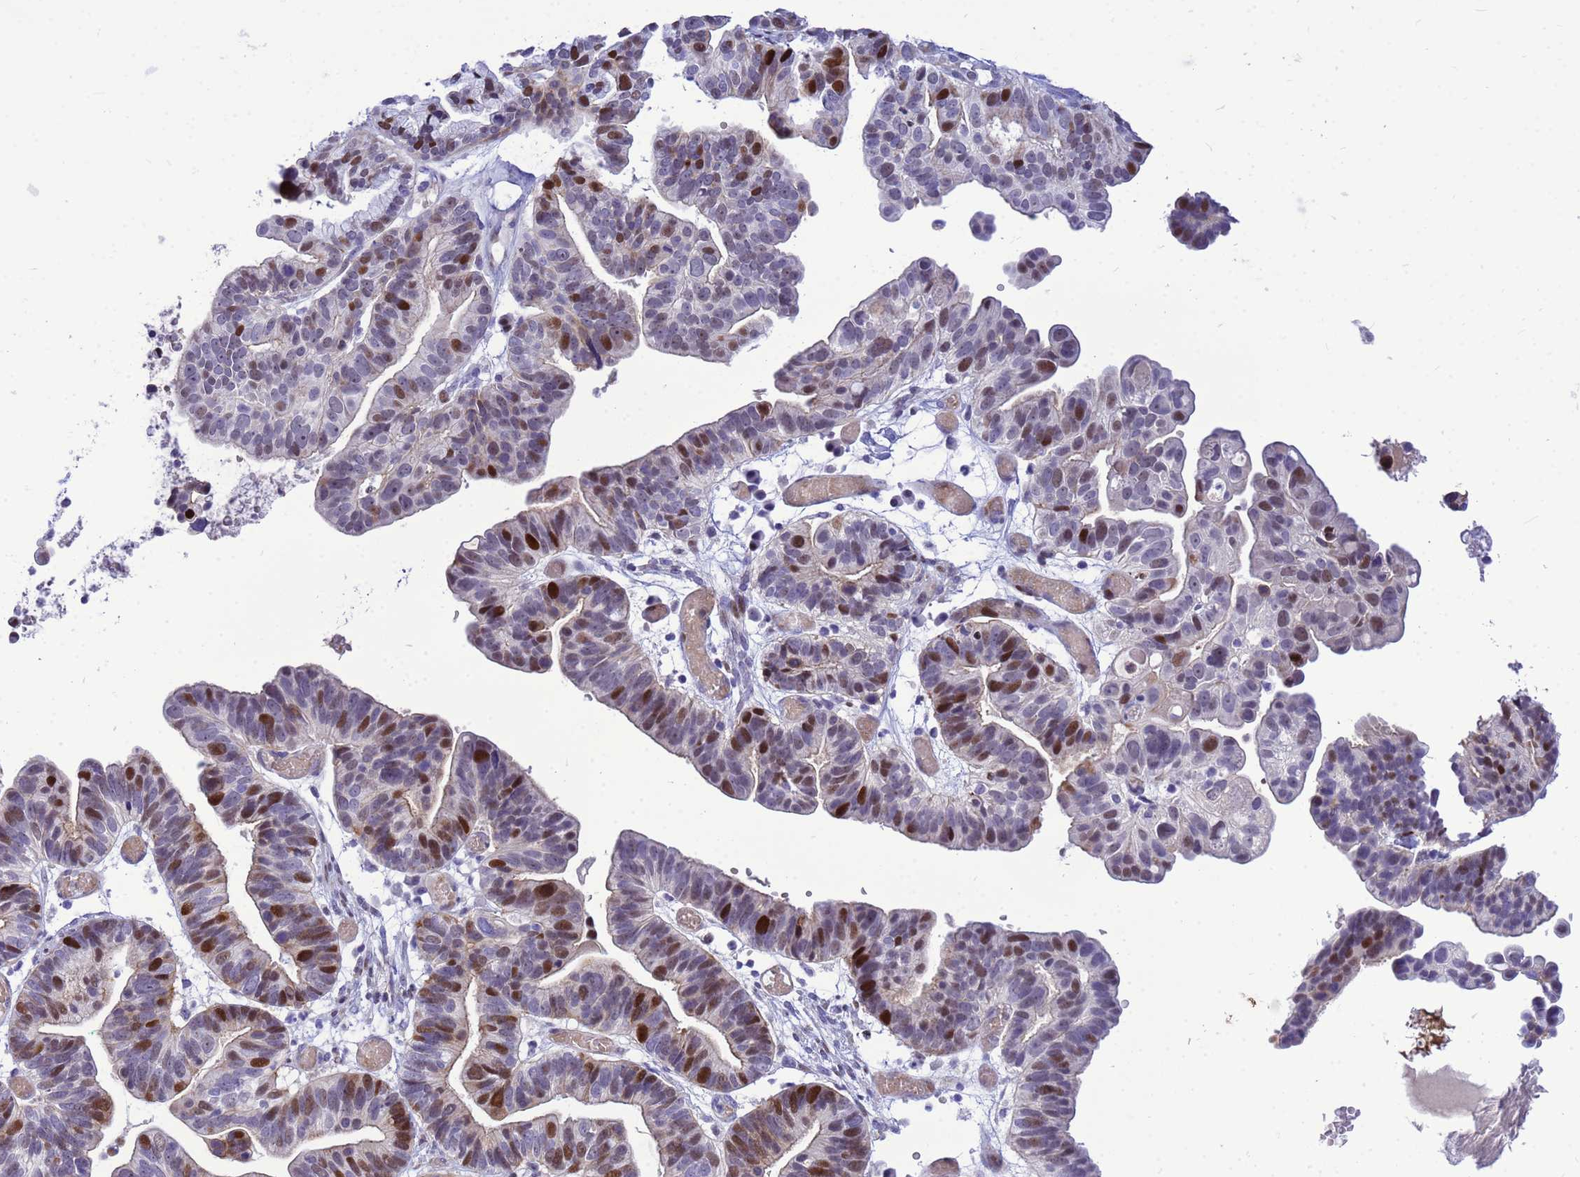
{"staining": {"intensity": "strong", "quantity": "25%-75%", "location": "nuclear"}, "tissue": "ovarian cancer", "cell_type": "Tumor cells", "image_type": "cancer", "snomed": [{"axis": "morphology", "description": "Cystadenocarcinoma, serous, NOS"}, {"axis": "topography", "description": "Ovary"}], "caption": "Protein staining of serous cystadenocarcinoma (ovarian) tissue demonstrates strong nuclear positivity in about 25%-75% of tumor cells.", "gene": "ADAMTS7", "patient": {"sex": "female", "age": 56}}